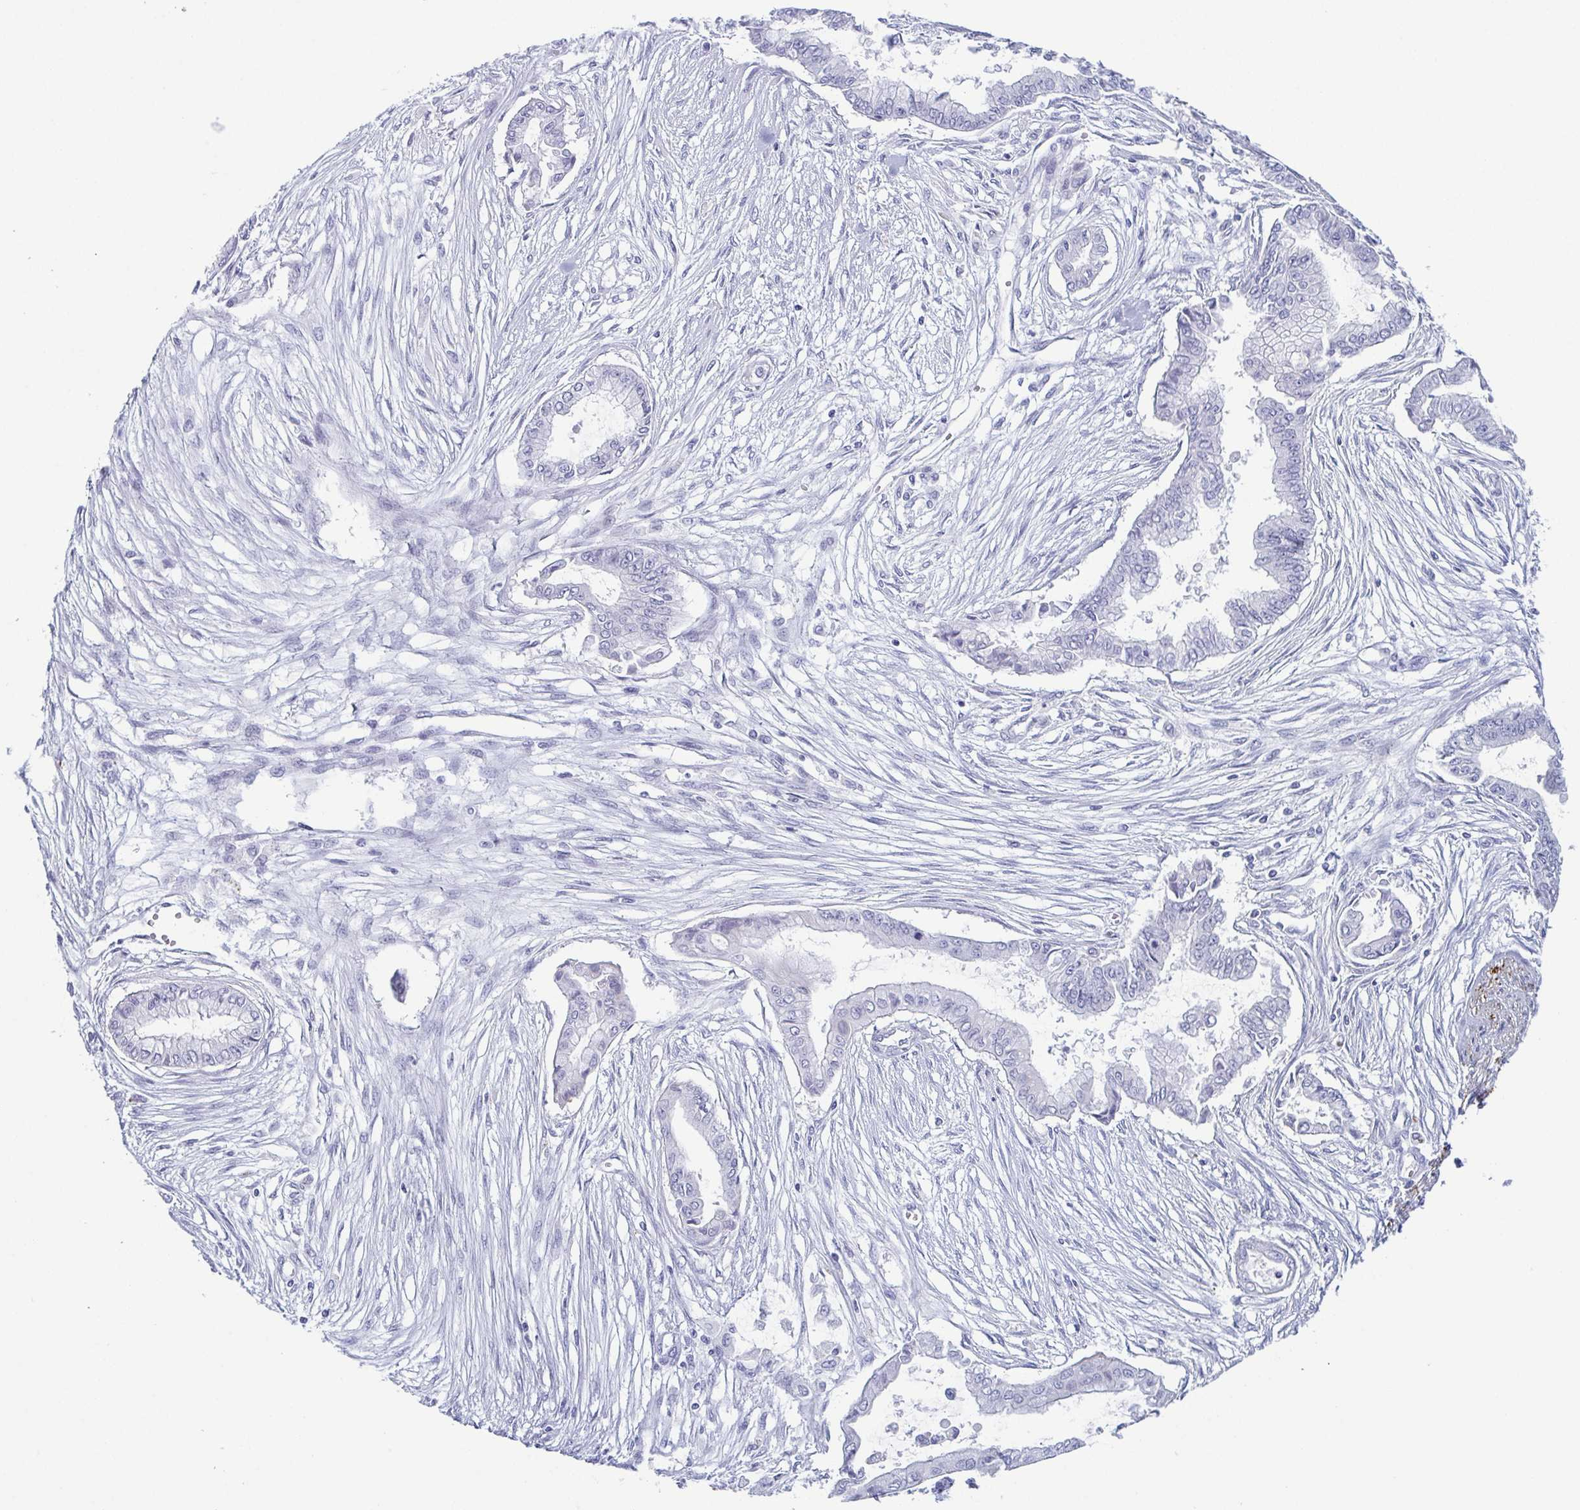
{"staining": {"intensity": "negative", "quantity": "none", "location": "none"}, "tissue": "pancreatic cancer", "cell_type": "Tumor cells", "image_type": "cancer", "snomed": [{"axis": "morphology", "description": "Adenocarcinoma, NOS"}, {"axis": "topography", "description": "Pancreas"}], "caption": "Tumor cells are negative for brown protein staining in adenocarcinoma (pancreatic).", "gene": "ZFP64", "patient": {"sex": "female", "age": 68}}